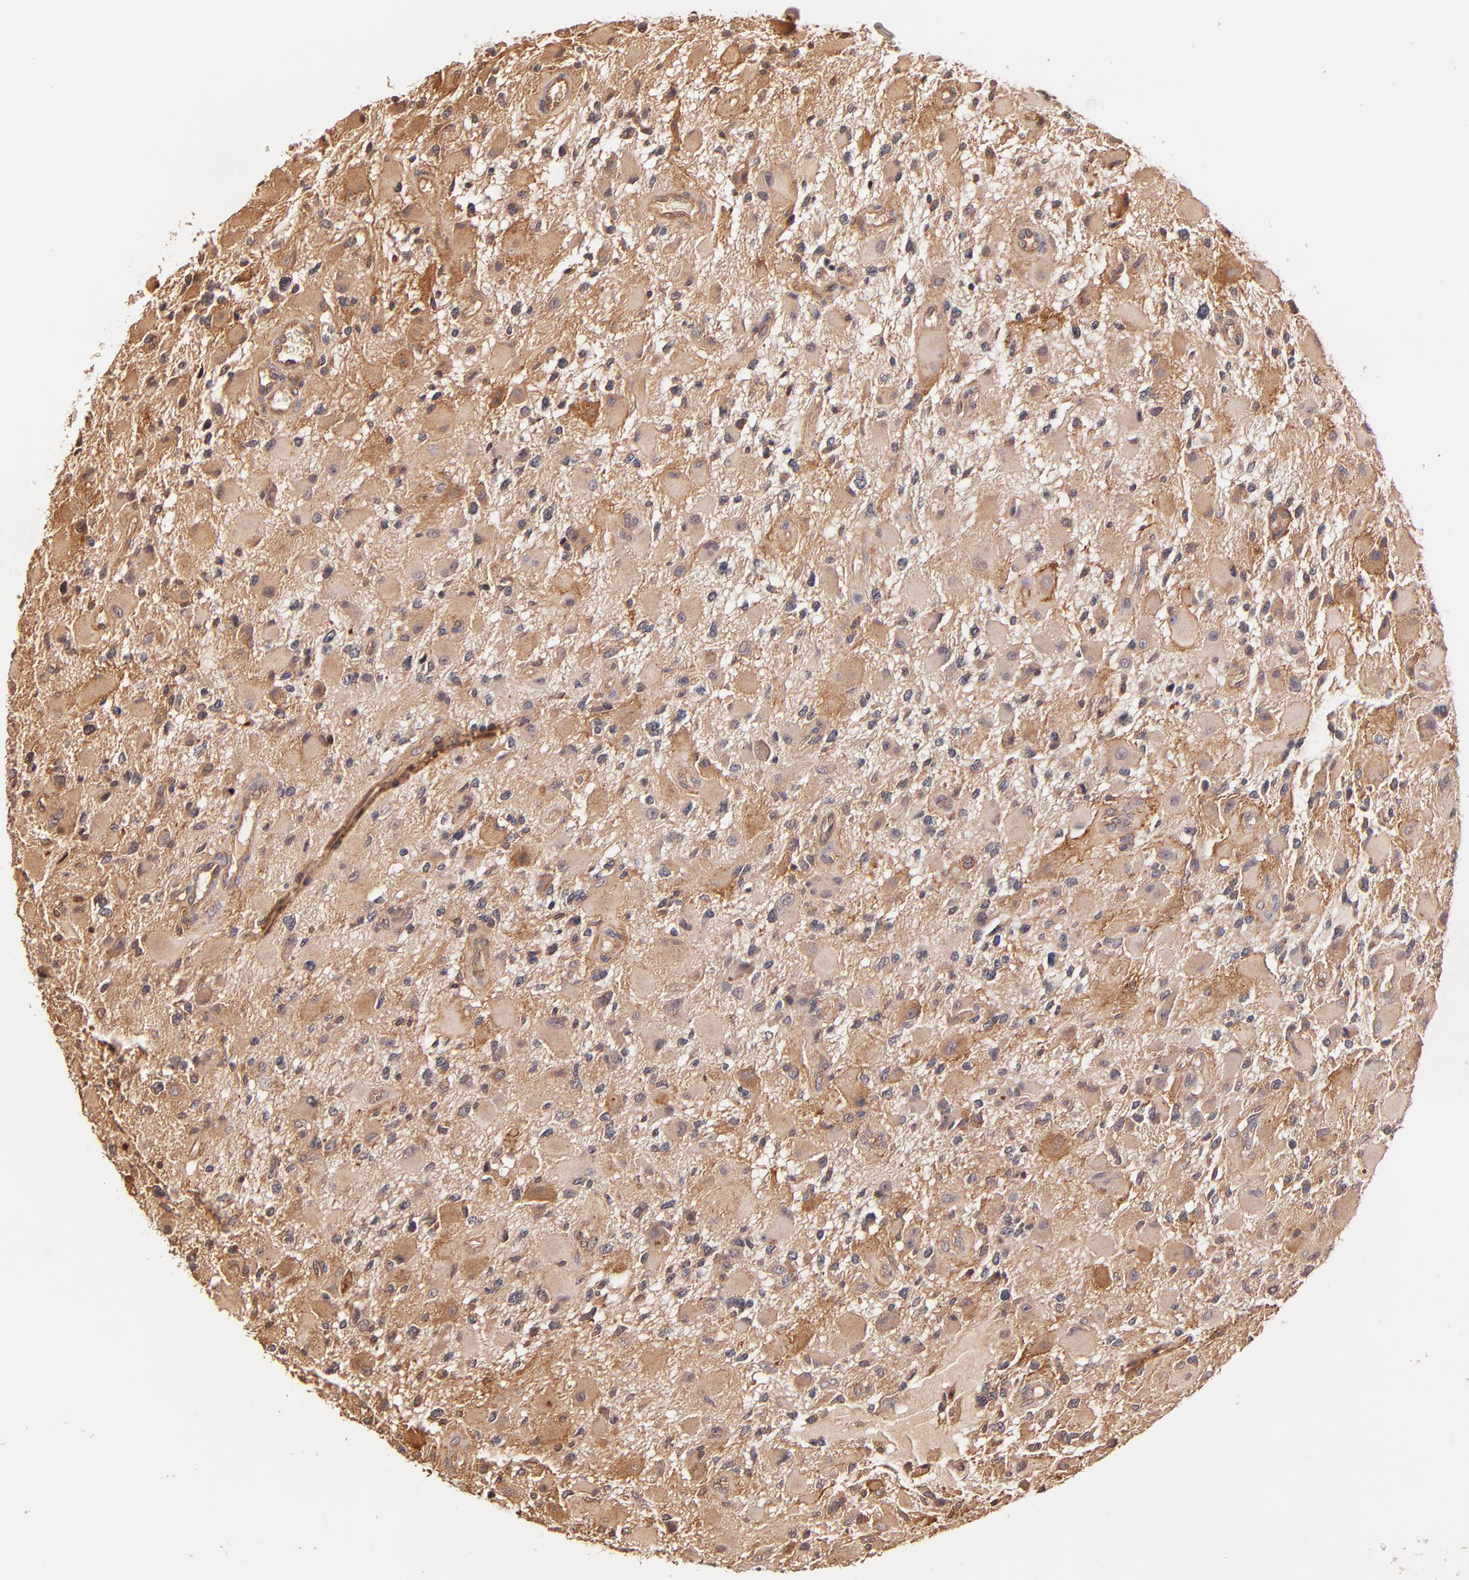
{"staining": {"intensity": "weak", "quantity": ">75%", "location": "cytoplasmic/membranous"}, "tissue": "glioma", "cell_type": "Tumor cells", "image_type": "cancer", "snomed": [{"axis": "morphology", "description": "Glioma, malignant, High grade"}, {"axis": "topography", "description": "Brain"}], "caption": "This micrograph shows malignant glioma (high-grade) stained with immunohistochemistry (IHC) to label a protein in brown. The cytoplasmic/membranous of tumor cells show weak positivity for the protein. Nuclei are counter-stained blue.", "gene": "ITGB1", "patient": {"sex": "female", "age": 60}}